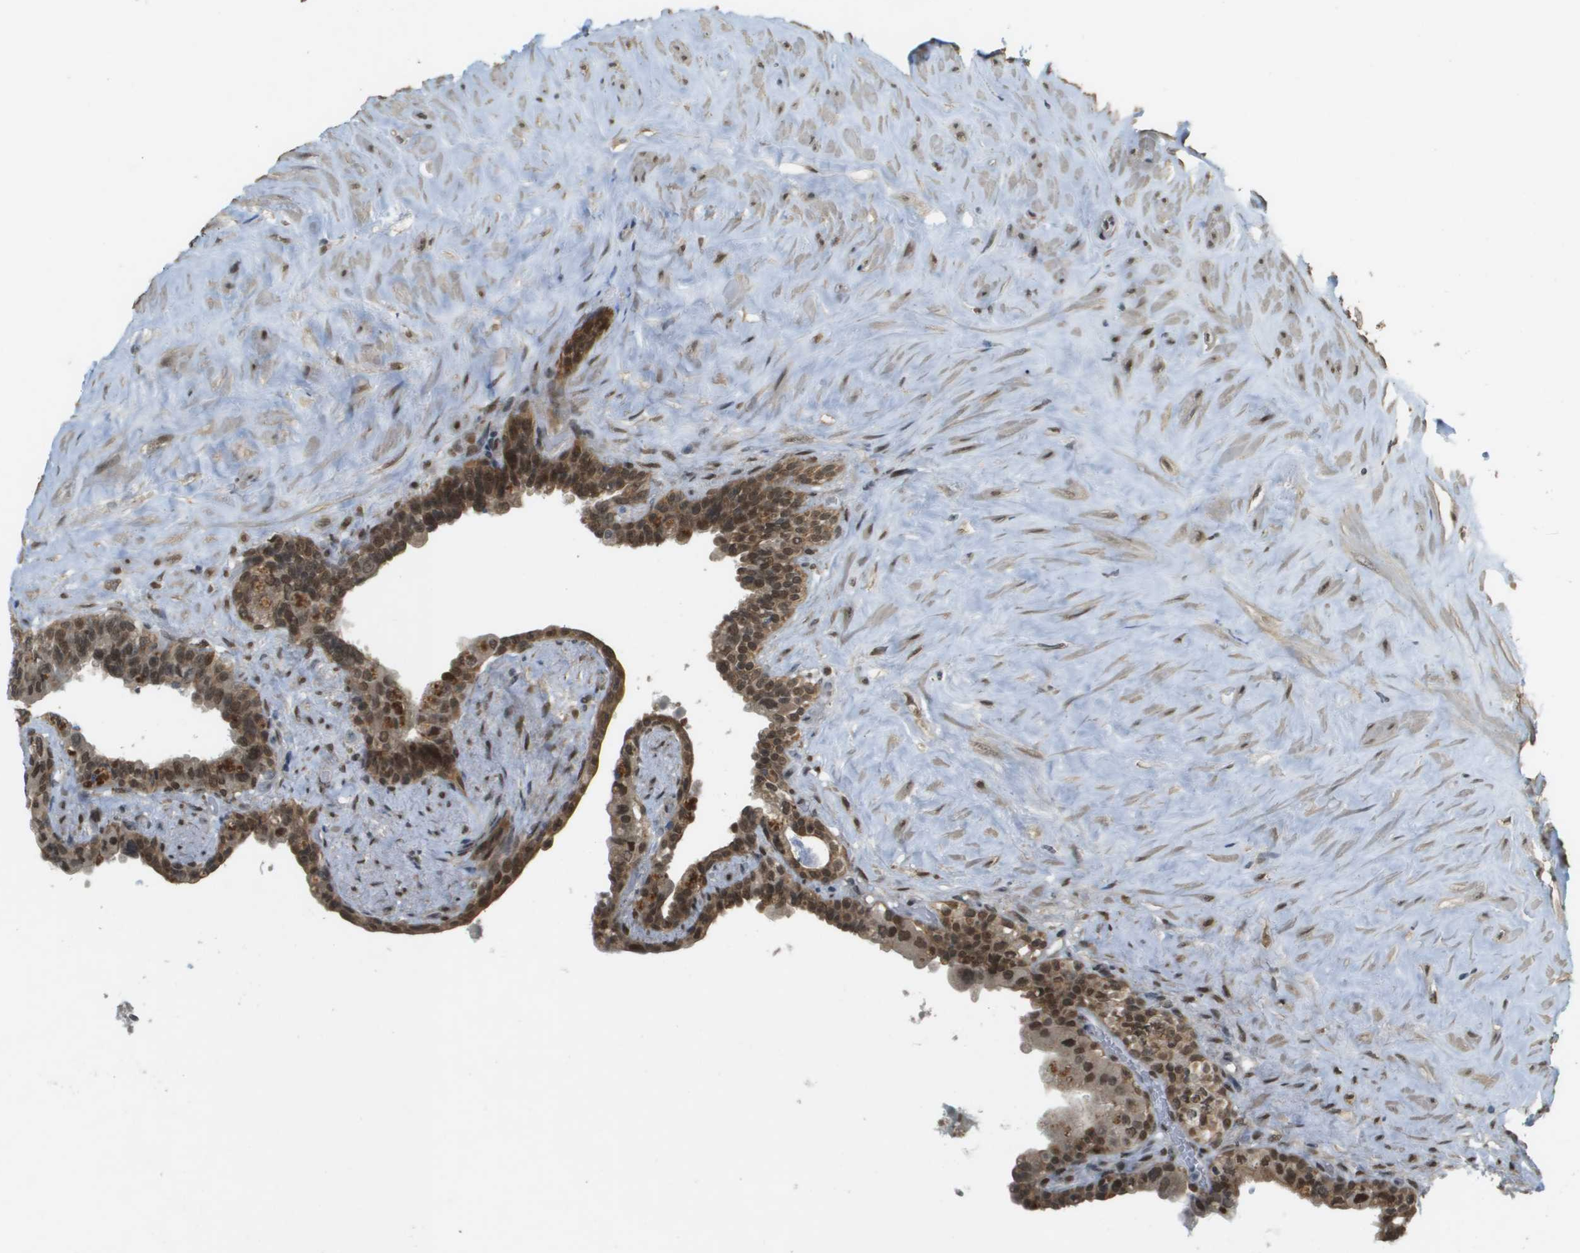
{"staining": {"intensity": "strong", "quantity": "25%-75%", "location": "cytoplasmic/membranous,nuclear"}, "tissue": "seminal vesicle", "cell_type": "Glandular cells", "image_type": "normal", "snomed": [{"axis": "morphology", "description": "Normal tissue, NOS"}, {"axis": "topography", "description": "Seminal veicle"}], "caption": "IHC image of benign human seminal vesicle stained for a protein (brown), which shows high levels of strong cytoplasmic/membranous,nuclear staining in about 25%-75% of glandular cells.", "gene": "ARID1B", "patient": {"sex": "male", "age": 63}}